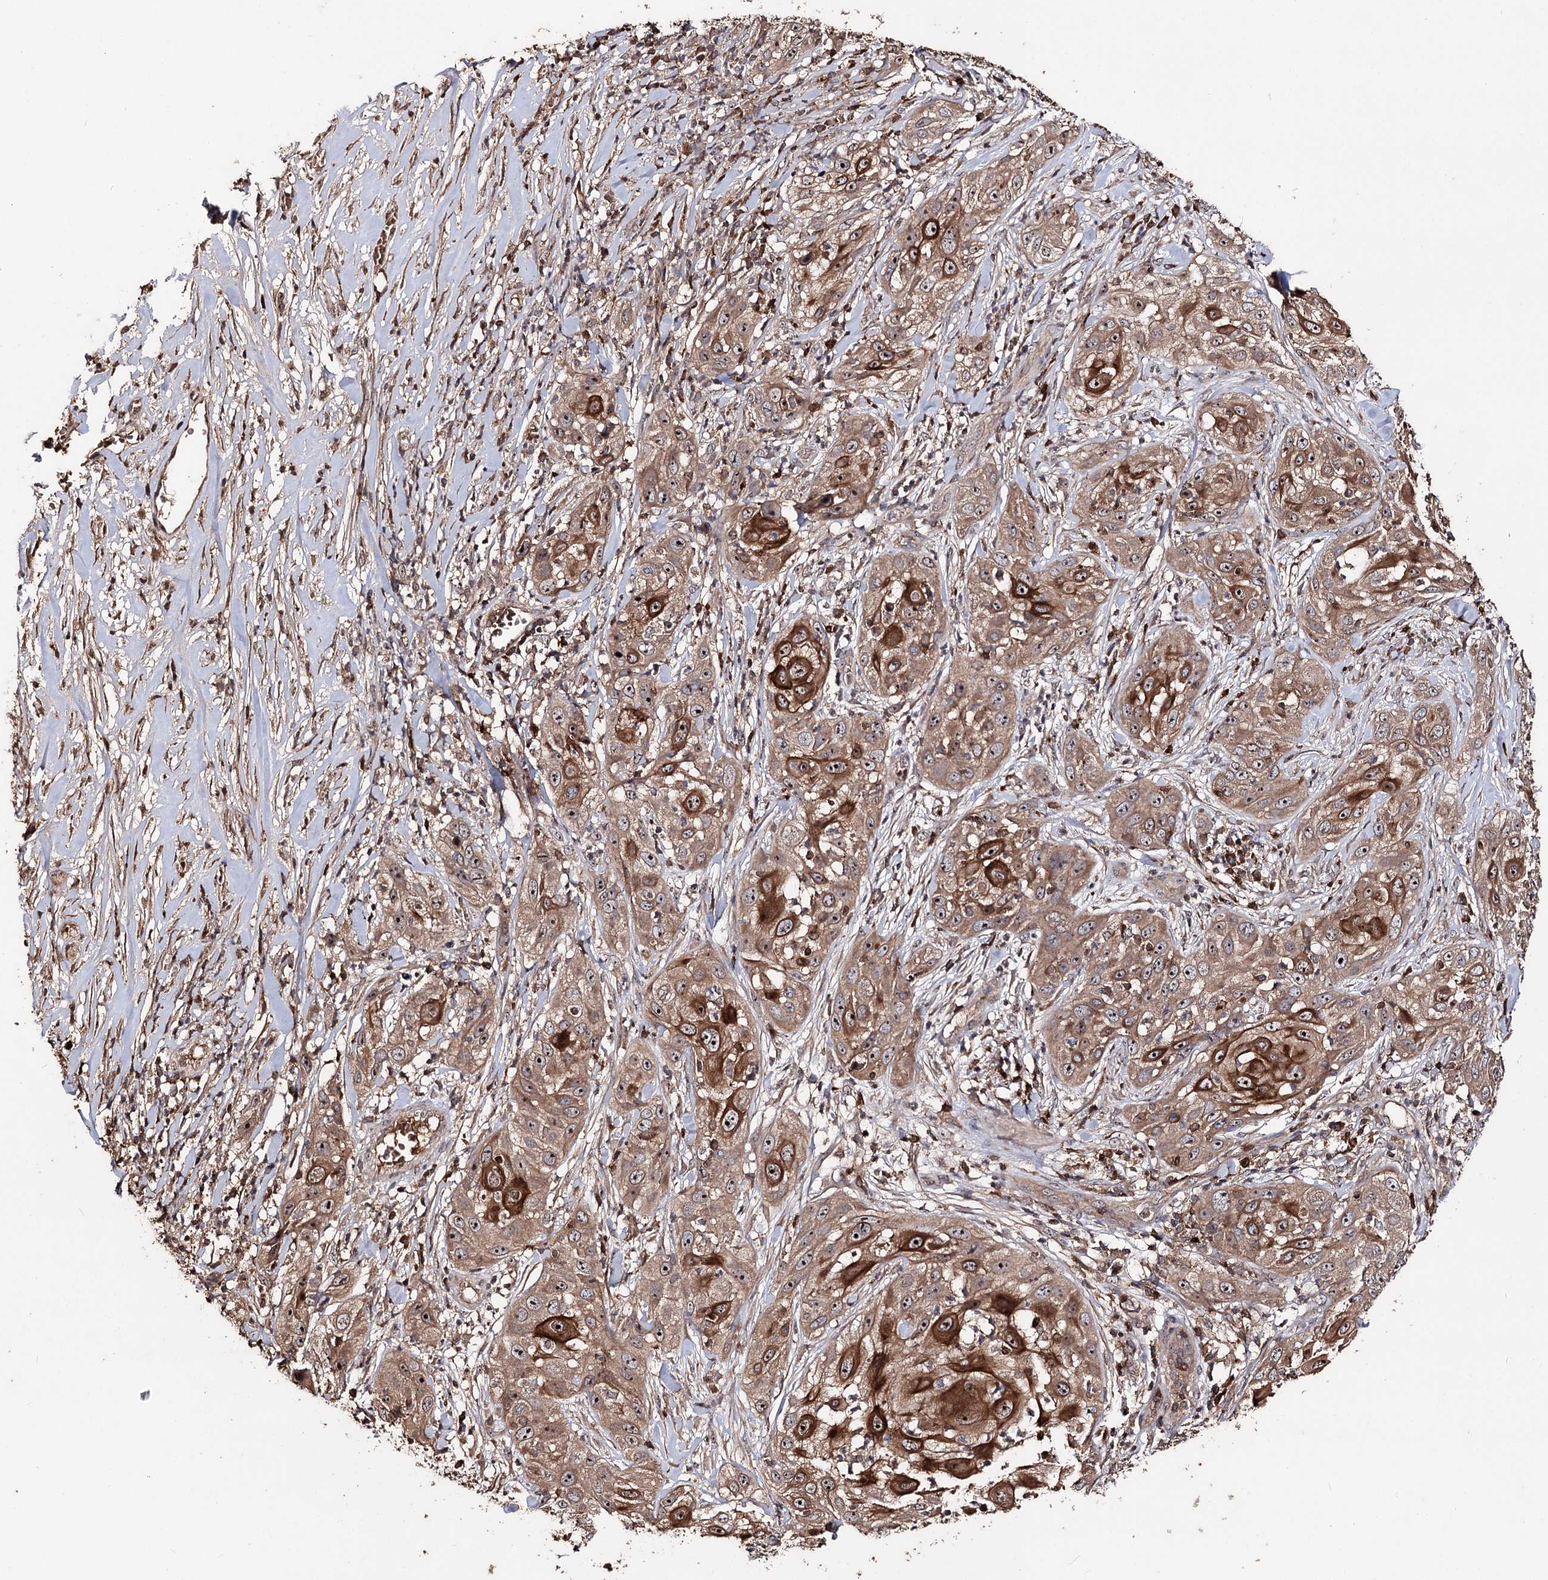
{"staining": {"intensity": "moderate", "quantity": ">75%", "location": "cytoplasmic/membranous,nuclear"}, "tissue": "skin cancer", "cell_type": "Tumor cells", "image_type": "cancer", "snomed": [{"axis": "morphology", "description": "Squamous cell carcinoma, NOS"}, {"axis": "topography", "description": "Skin"}], "caption": "Skin cancer stained for a protein demonstrates moderate cytoplasmic/membranous and nuclear positivity in tumor cells.", "gene": "FAM53B", "patient": {"sex": "female", "age": 44}}